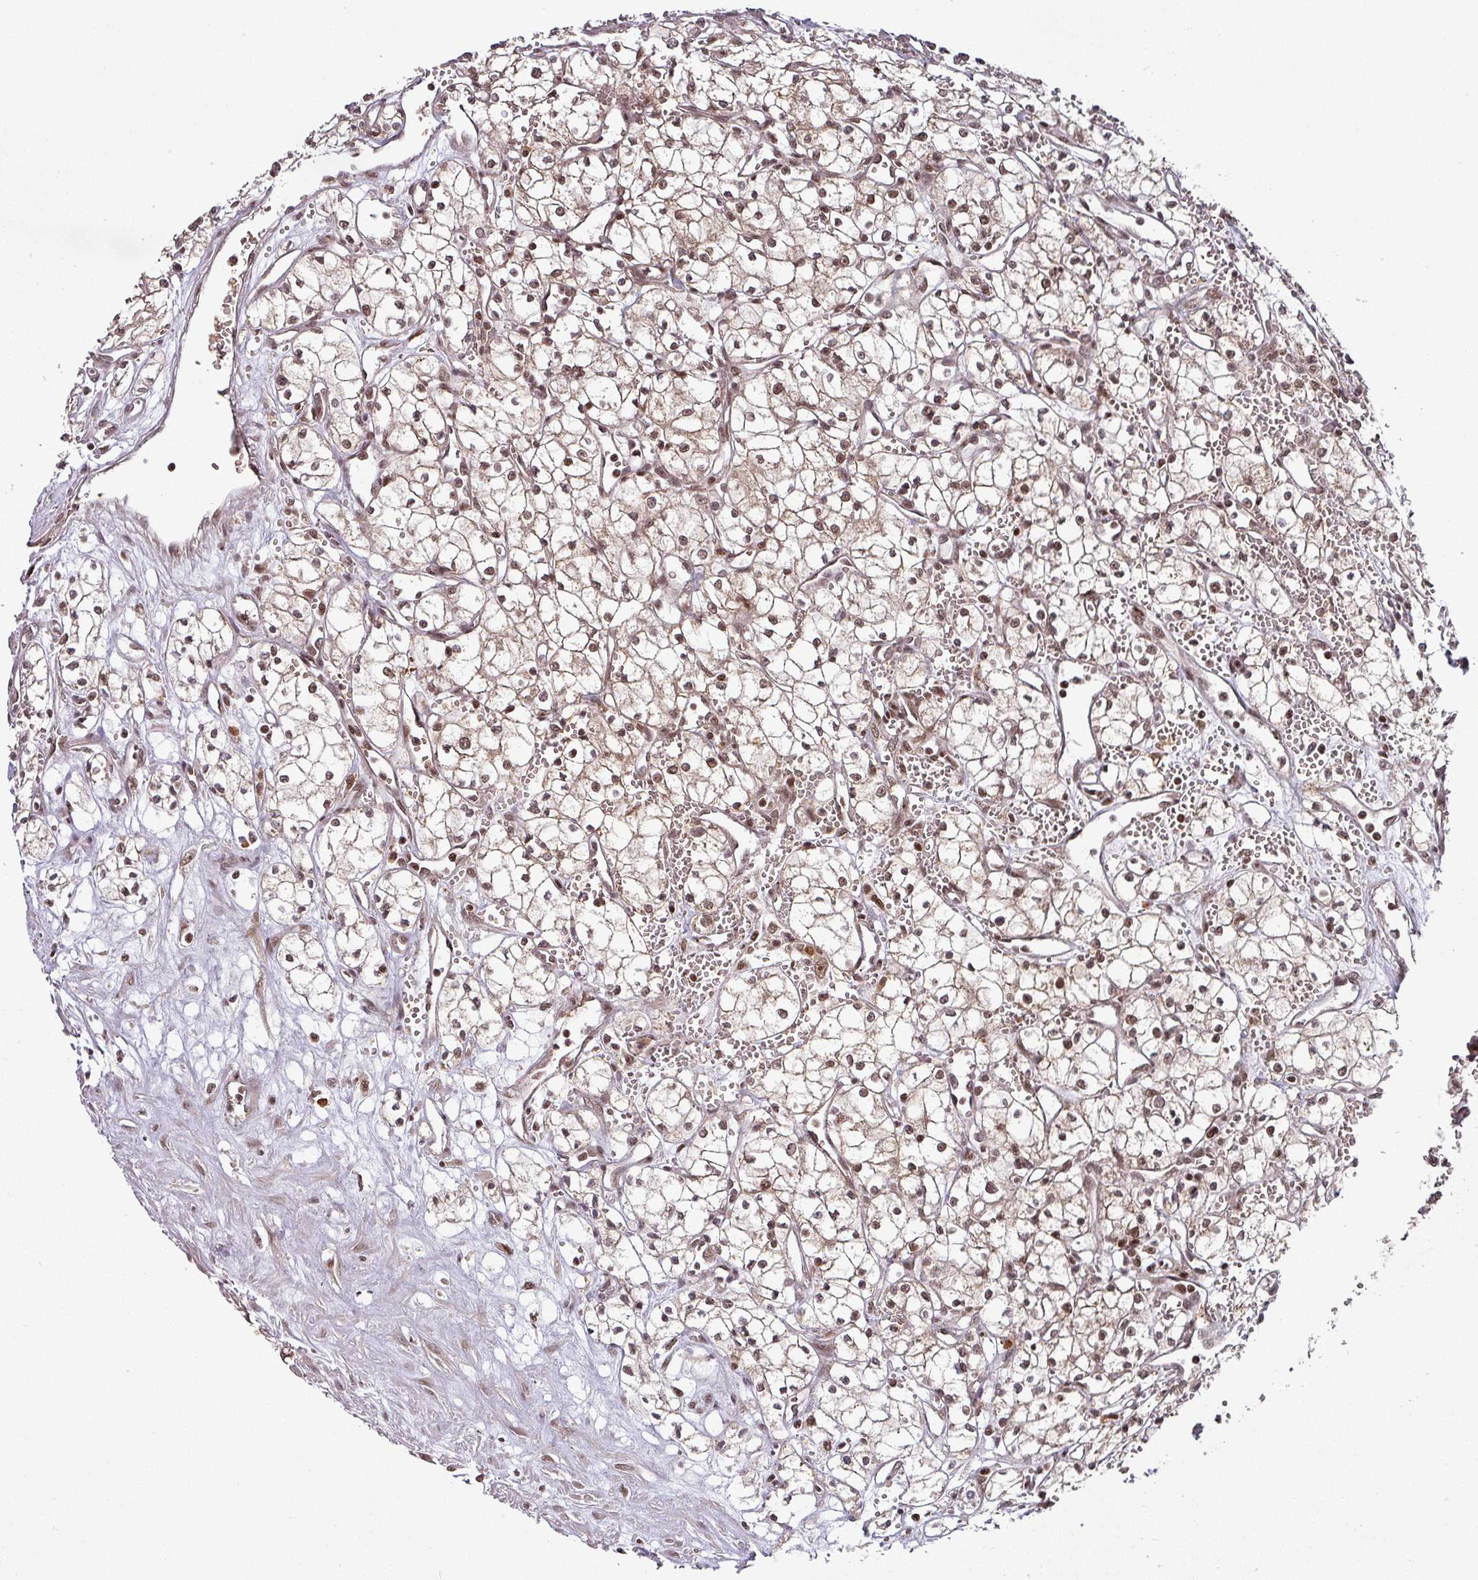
{"staining": {"intensity": "moderate", "quantity": ">75%", "location": "cytoplasmic/membranous,nuclear"}, "tissue": "renal cancer", "cell_type": "Tumor cells", "image_type": "cancer", "snomed": [{"axis": "morphology", "description": "Adenocarcinoma, NOS"}, {"axis": "topography", "description": "Kidney"}], "caption": "Immunohistochemistry (IHC) staining of renal adenocarcinoma, which exhibits medium levels of moderate cytoplasmic/membranous and nuclear positivity in approximately >75% of tumor cells indicating moderate cytoplasmic/membranous and nuclear protein expression. The staining was performed using DAB (brown) for protein detection and nuclei were counterstained in hematoxylin (blue).", "gene": "PHF23", "patient": {"sex": "male", "age": 59}}